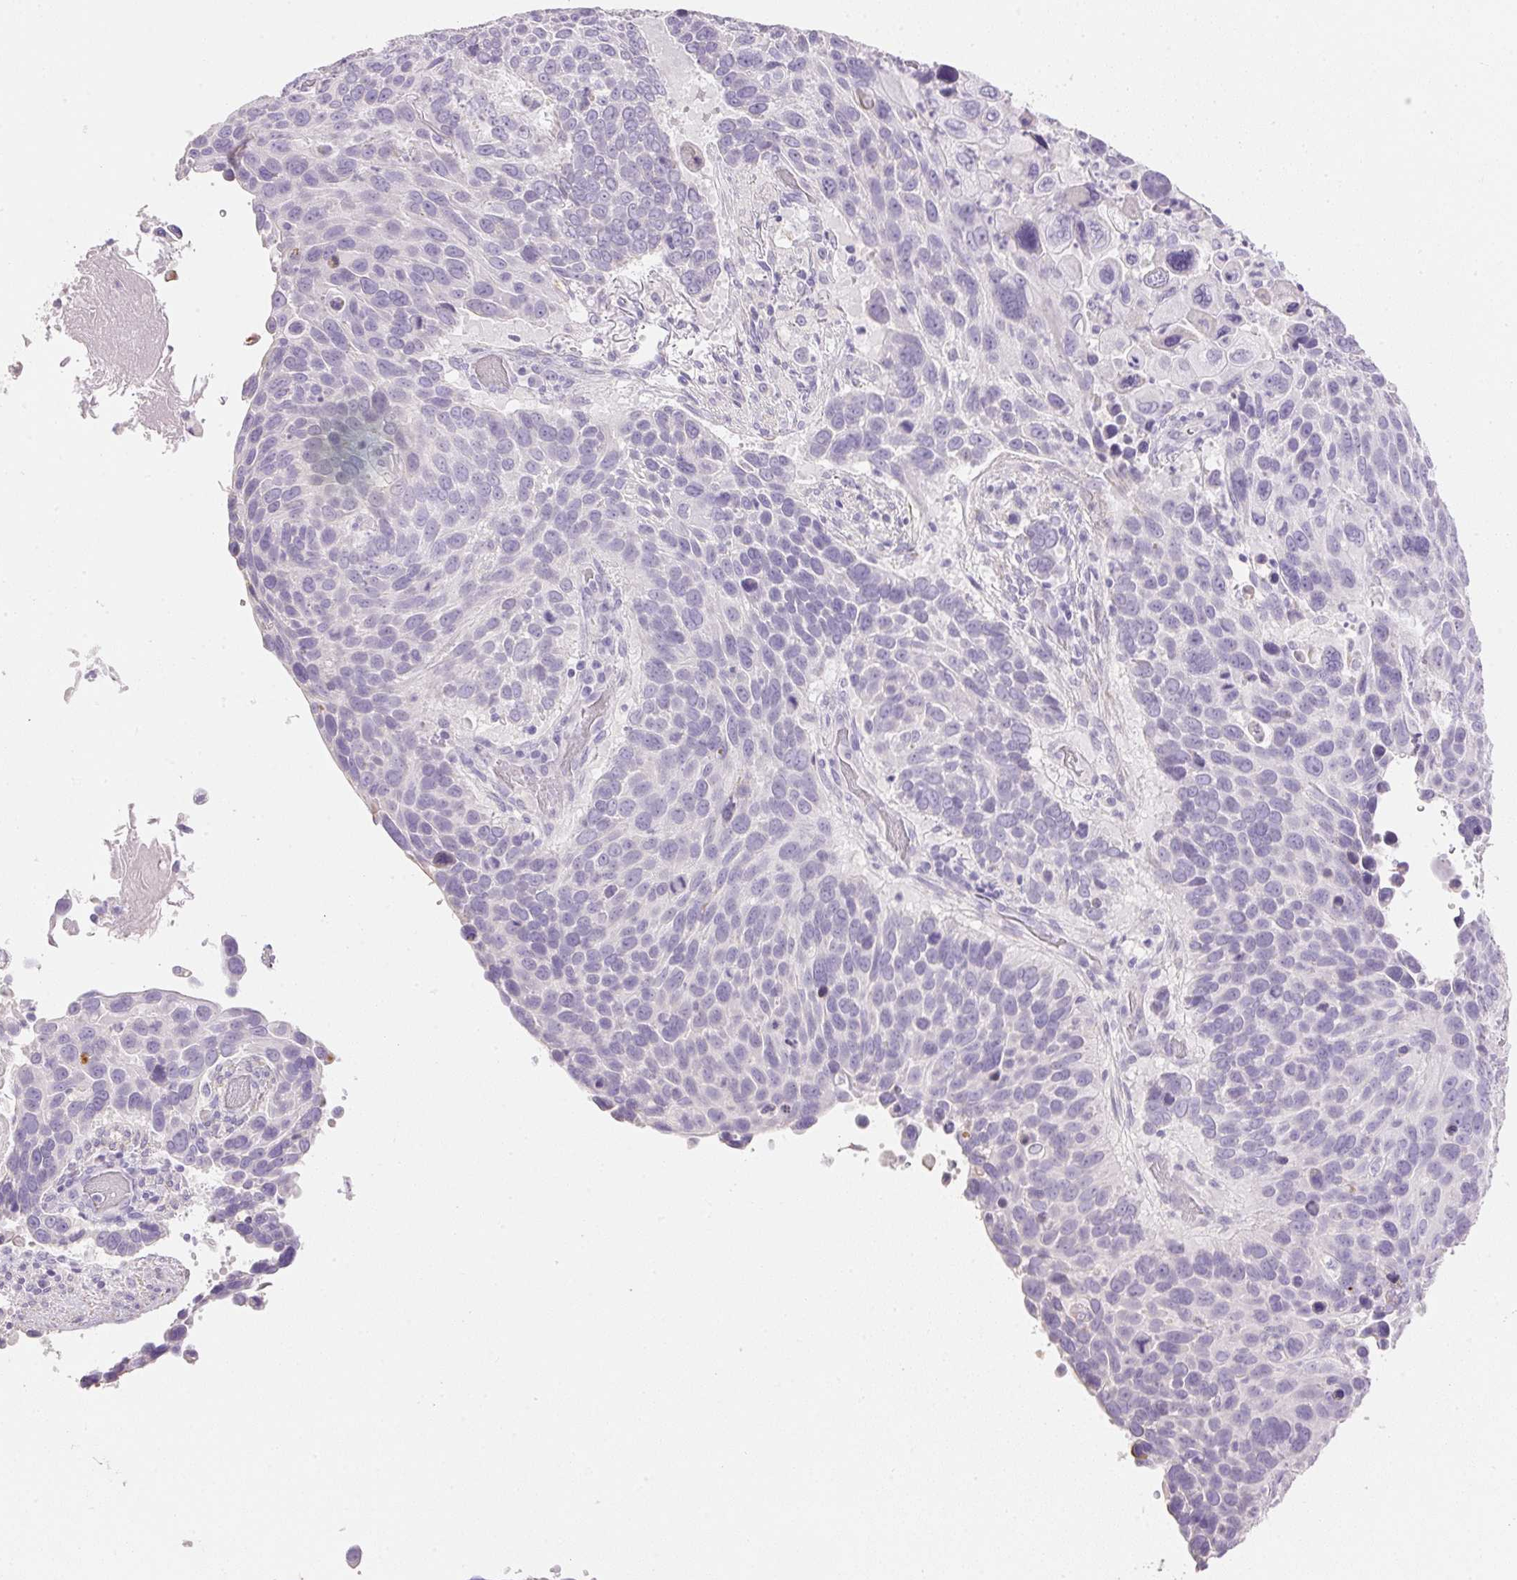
{"staining": {"intensity": "negative", "quantity": "none", "location": "none"}, "tissue": "lung cancer", "cell_type": "Tumor cells", "image_type": "cancer", "snomed": [{"axis": "morphology", "description": "Squamous cell carcinoma, NOS"}, {"axis": "topography", "description": "Lung"}], "caption": "Immunohistochemistry (IHC) histopathology image of squamous cell carcinoma (lung) stained for a protein (brown), which exhibits no positivity in tumor cells.", "gene": "KCNE2", "patient": {"sex": "male", "age": 68}}